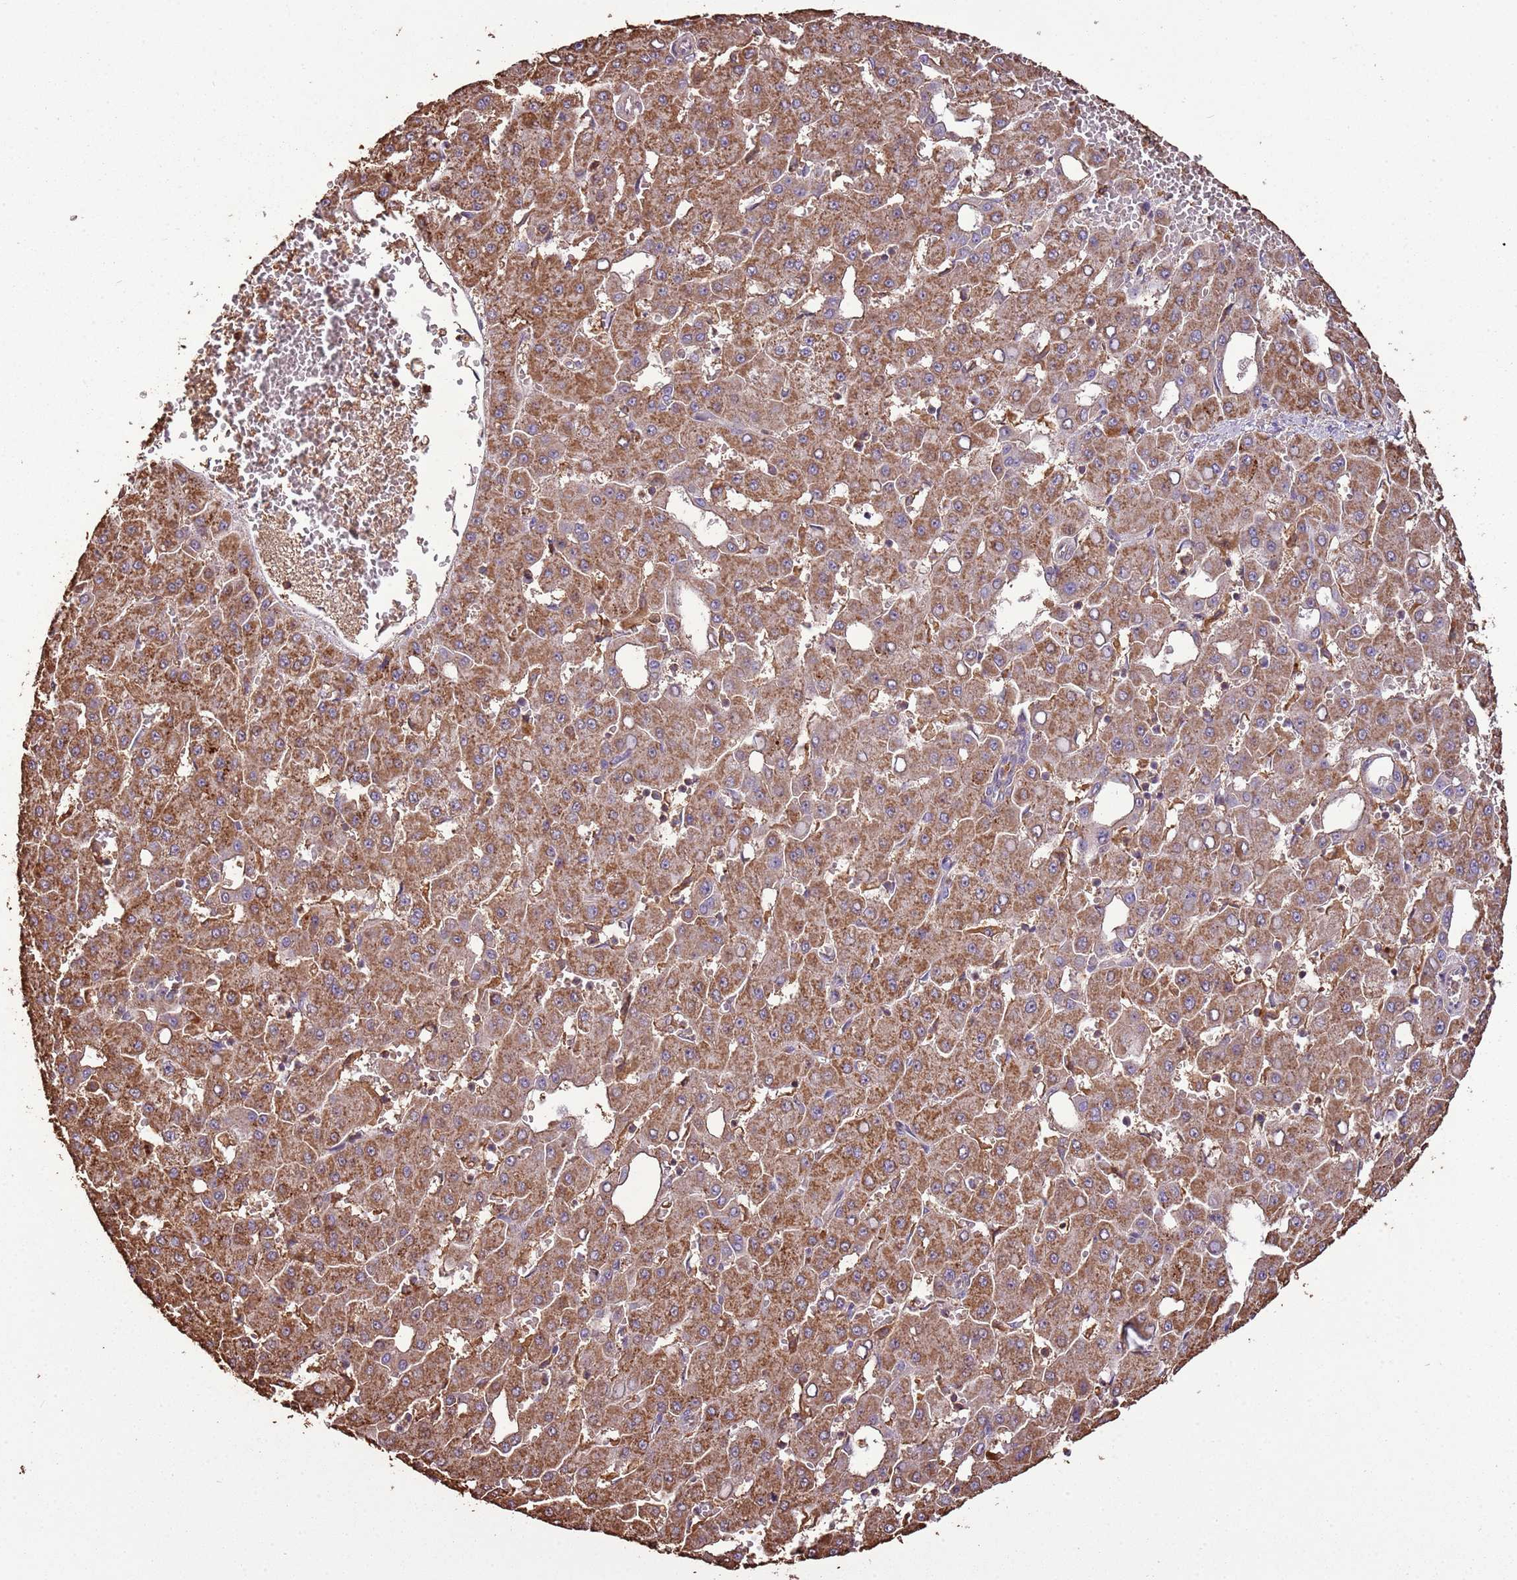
{"staining": {"intensity": "strong", "quantity": ">75%", "location": "cytoplasmic/membranous"}, "tissue": "liver cancer", "cell_type": "Tumor cells", "image_type": "cancer", "snomed": [{"axis": "morphology", "description": "Carcinoma, Hepatocellular, NOS"}, {"axis": "topography", "description": "Liver"}], "caption": "A high amount of strong cytoplasmic/membranous positivity is identified in about >75% of tumor cells in liver cancer (hepatocellular carcinoma) tissue.", "gene": "ARL10", "patient": {"sex": "male", "age": 47}}